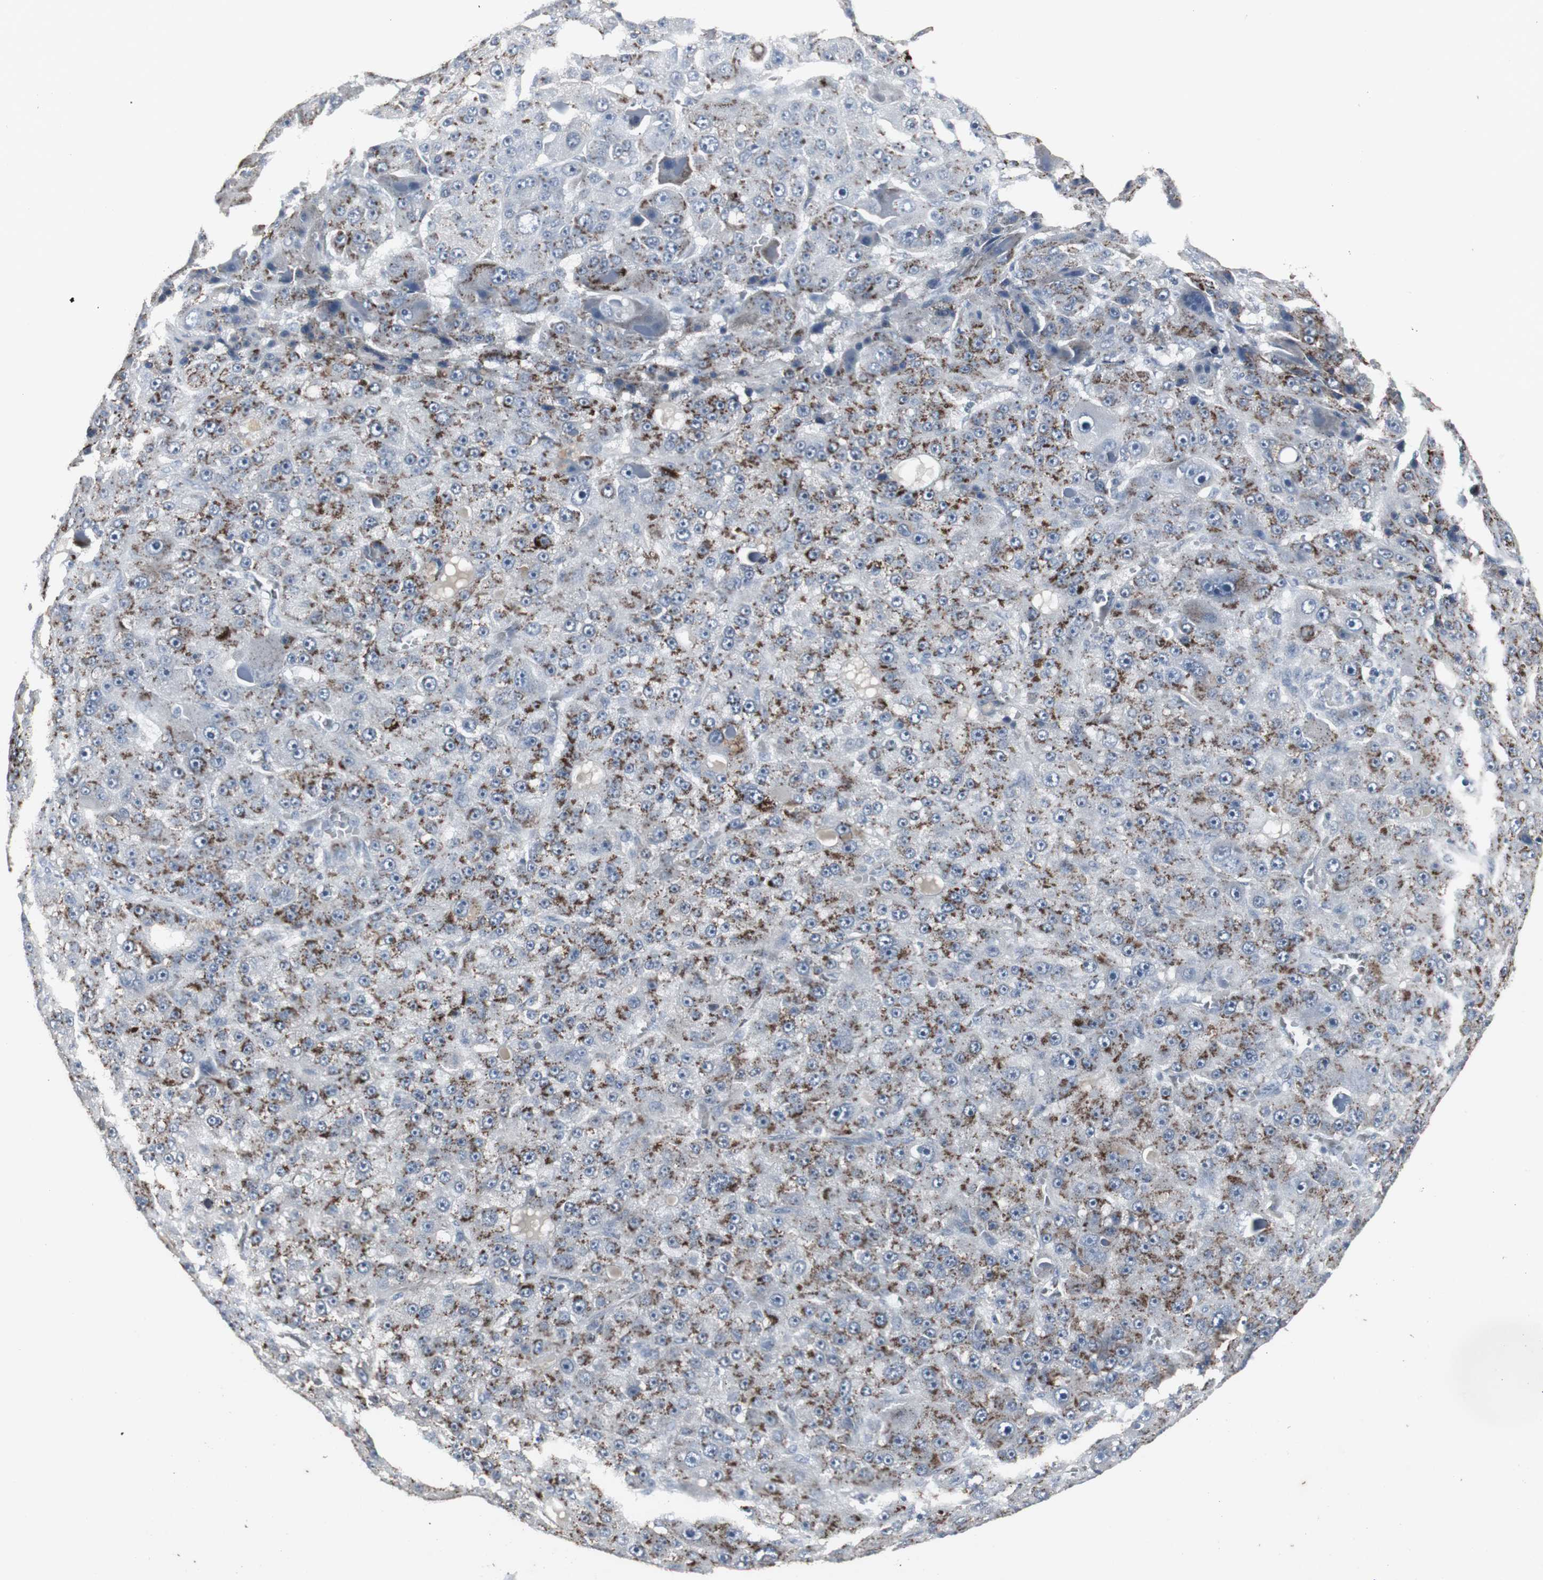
{"staining": {"intensity": "moderate", "quantity": "25%-75%", "location": "cytoplasmic/membranous"}, "tissue": "liver cancer", "cell_type": "Tumor cells", "image_type": "cancer", "snomed": [{"axis": "morphology", "description": "Carcinoma, Hepatocellular, NOS"}, {"axis": "topography", "description": "Liver"}], "caption": "Liver cancer (hepatocellular carcinoma) tissue reveals moderate cytoplasmic/membranous staining in about 25%-75% of tumor cells", "gene": "ACAA1", "patient": {"sex": "male", "age": 76}}